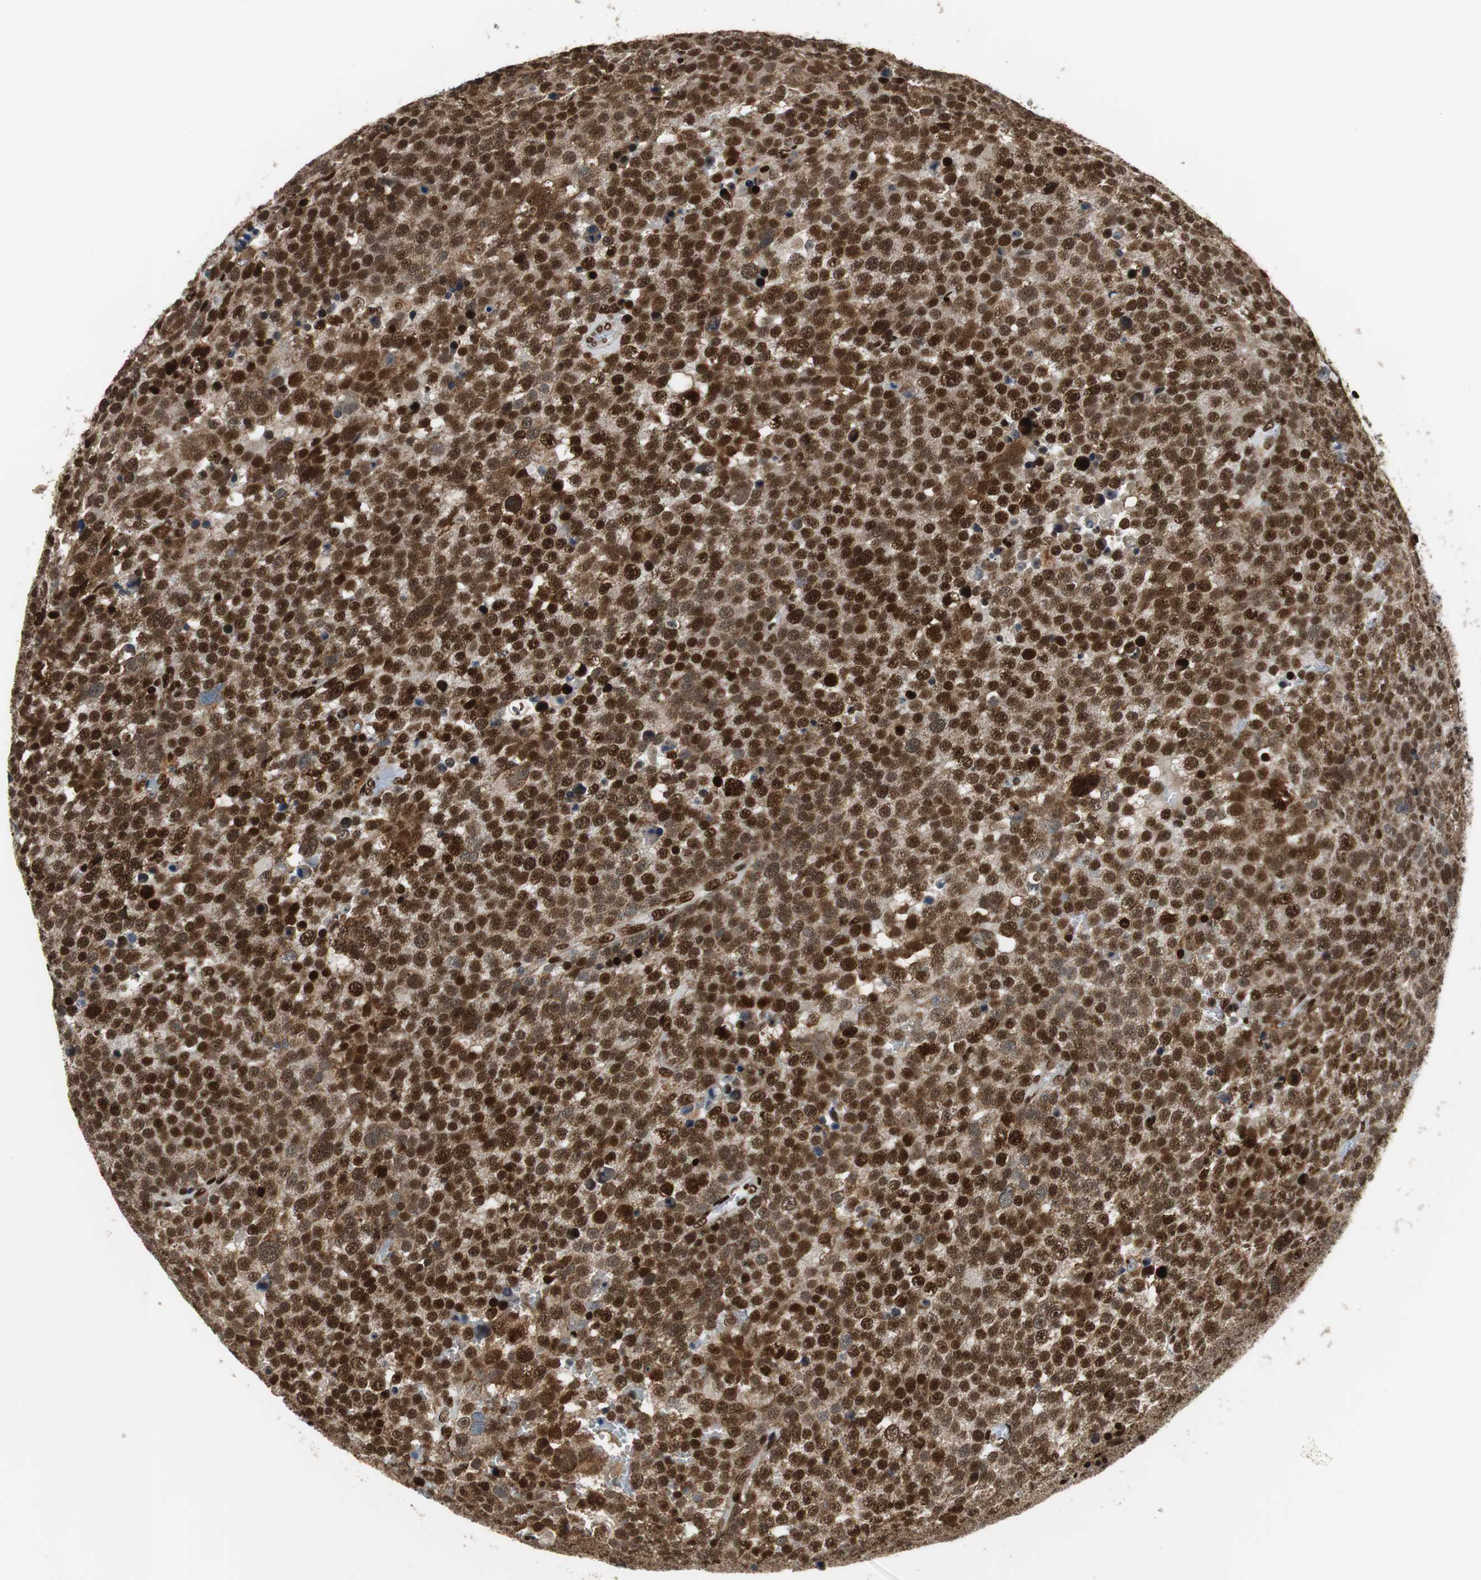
{"staining": {"intensity": "strong", "quantity": ">75%", "location": "nuclear"}, "tissue": "testis cancer", "cell_type": "Tumor cells", "image_type": "cancer", "snomed": [{"axis": "morphology", "description": "Seminoma, NOS"}, {"axis": "topography", "description": "Testis"}], "caption": "The photomicrograph displays immunohistochemical staining of testis seminoma. There is strong nuclear expression is identified in approximately >75% of tumor cells.", "gene": "HDAC1", "patient": {"sex": "male", "age": 71}}